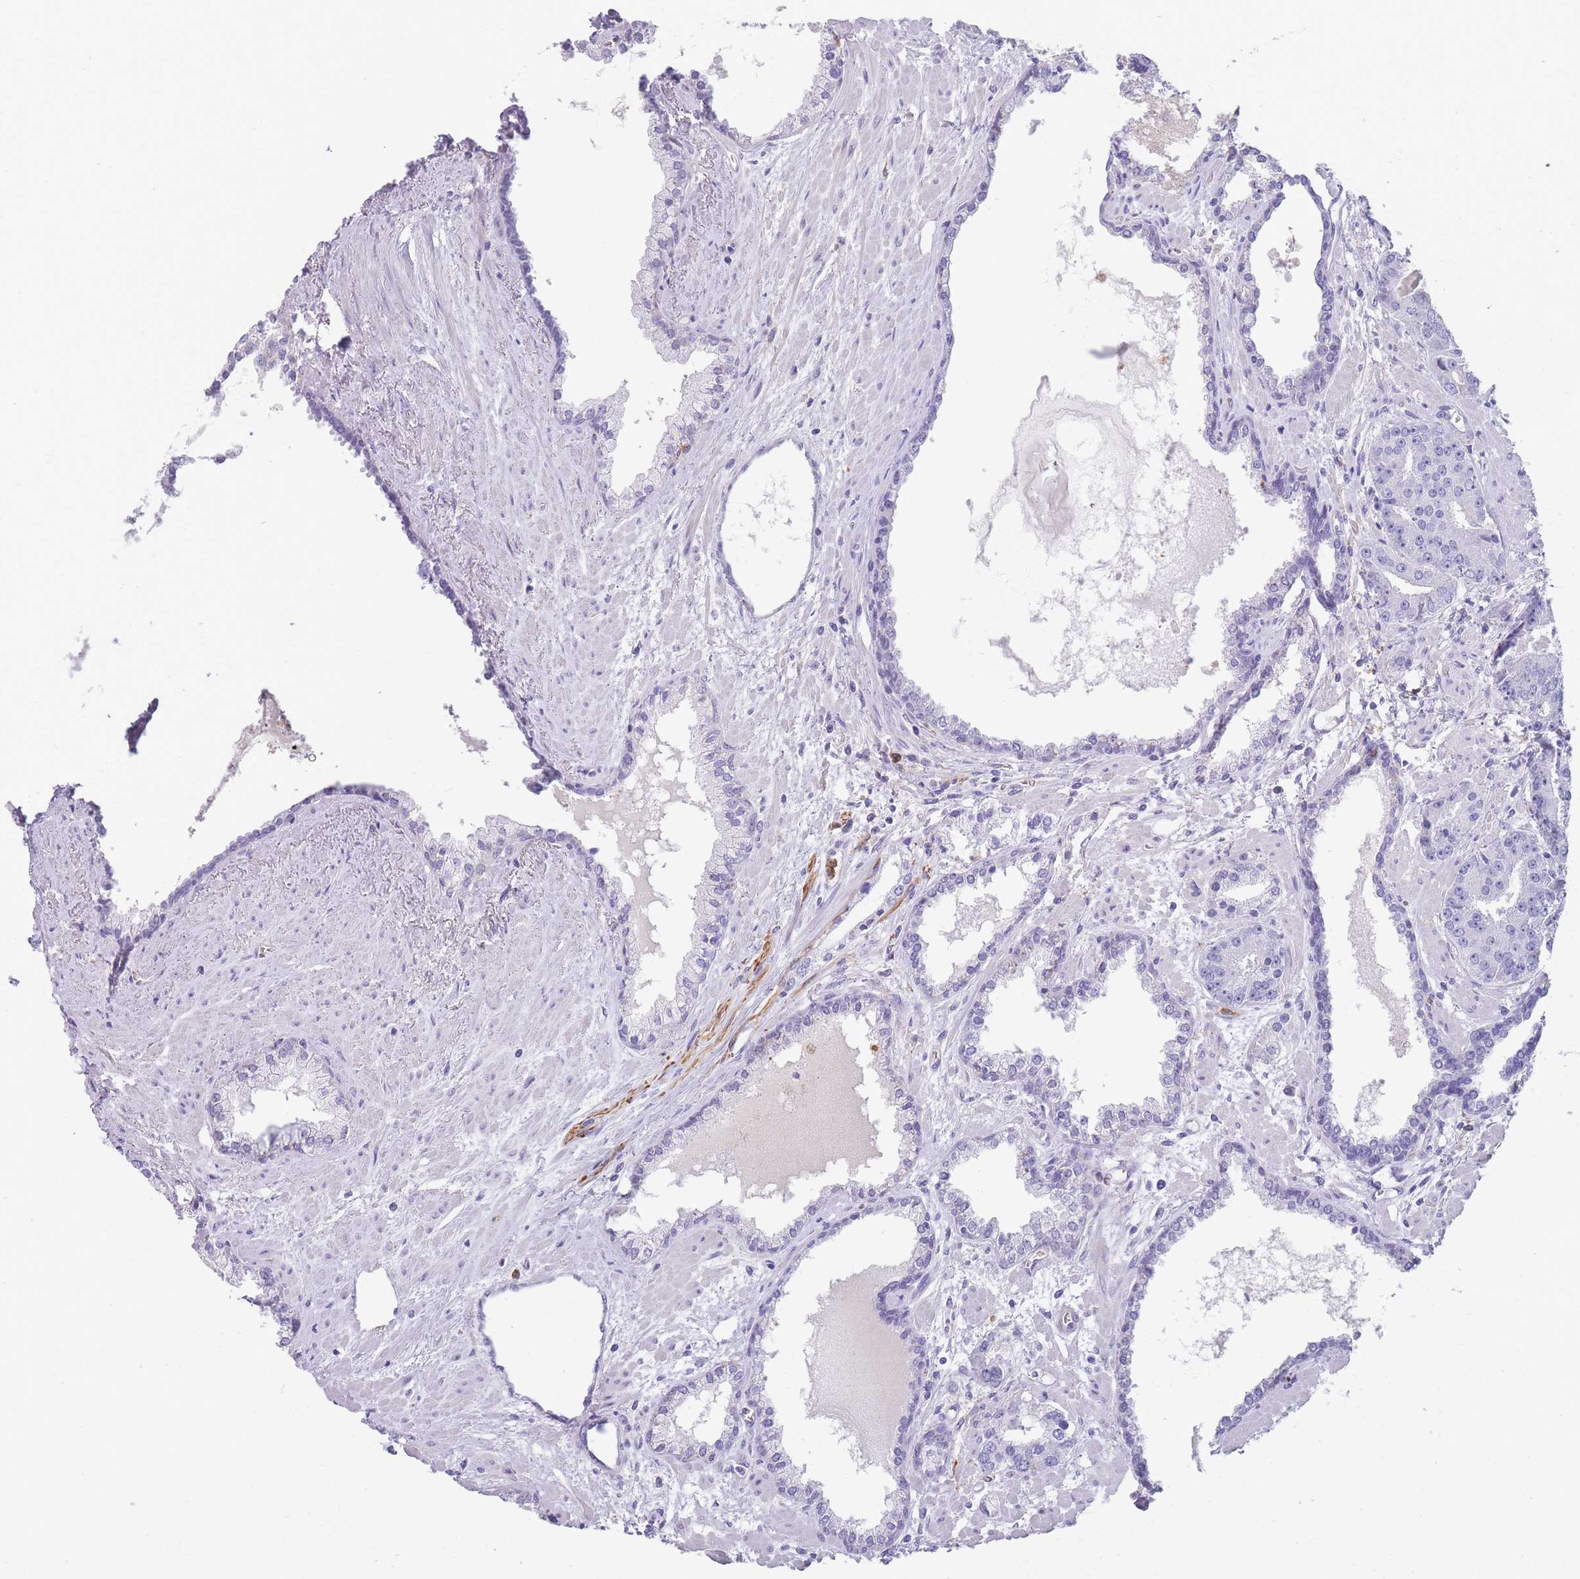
{"staining": {"intensity": "negative", "quantity": "none", "location": "none"}, "tissue": "prostate cancer", "cell_type": "Tumor cells", "image_type": "cancer", "snomed": [{"axis": "morphology", "description": "Adenocarcinoma, High grade"}, {"axis": "topography", "description": "Prostate"}], "caption": "Immunohistochemistry histopathology image of prostate cancer stained for a protein (brown), which shows no expression in tumor cells.", "gene": "CR1L", "patient": {"sex": "male", "age": 71}}